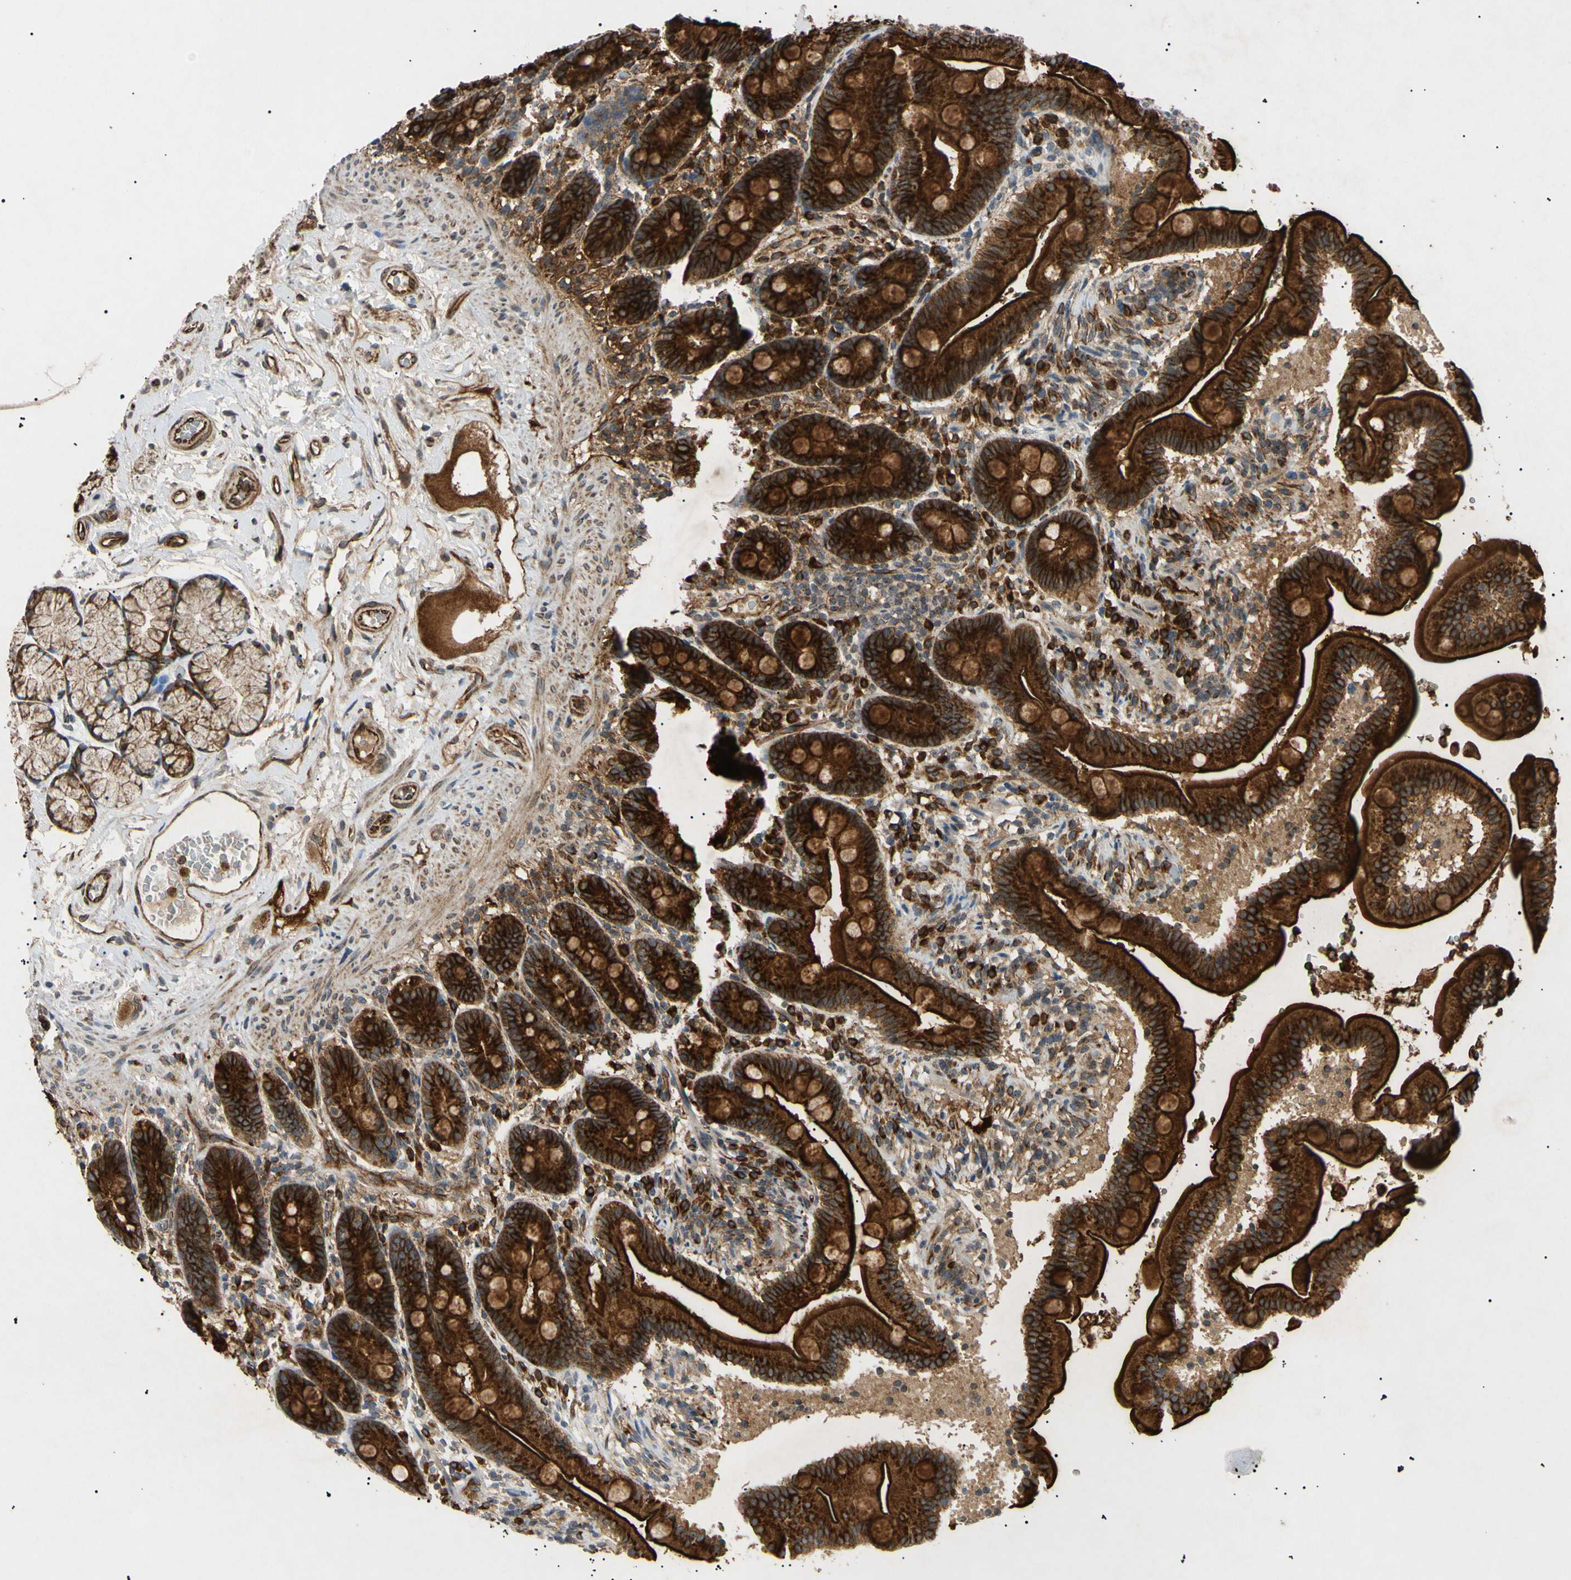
{"staining": {"intensity": "strong", "quantity": ">75%", "location": "cytoplasmic/membranous"}, "tissue": "duodenum", "cell_type": "Glandular cells", "image_type": "normal", "snomed": [{"axis": "morphology", "description": "Normal tissue, NOS"}, {"axis": "topography", "description": "Duodenum"}], "caption": "Strong cytoplasmic/membranous positivity for a protein is appreciated in about >75% of glandular cells of unremarkable duodenum using IHC.", "gene": "TUBB4A", "patient": {"sex": "male", "age": 54}}